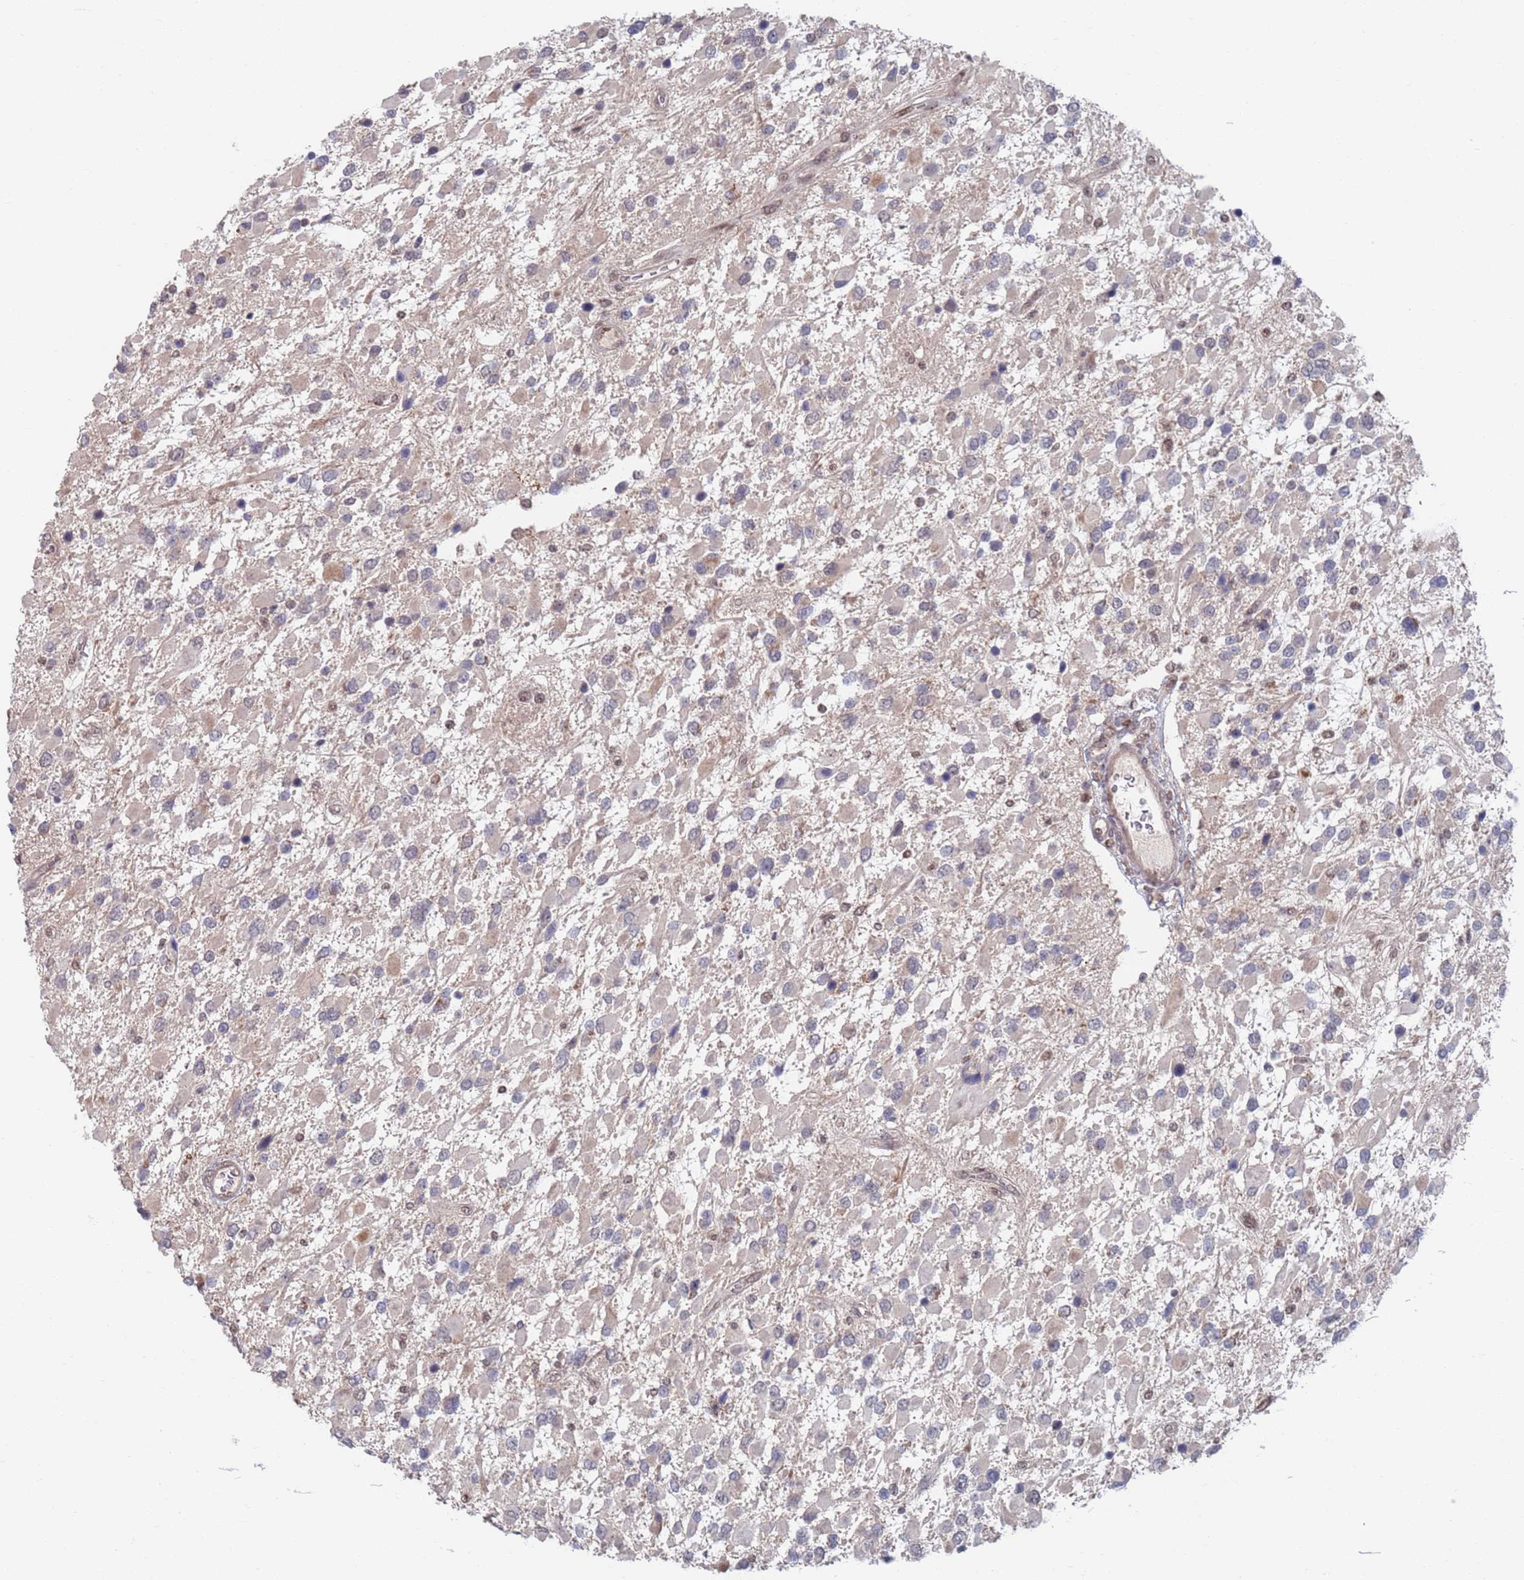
{"staining": {"intensity": "negative", "quantity": "none", "location": "none"}, "tissue": "glioma", "cell_type": "Tumor cells", "image_type": "cancer", "snomed": [{"axis": "morphology", "description": "Glioma, malignant, High grade"}, {"axis": "topography", "description": "Brain"}], "caption": "Photomicrograph shows no protein expression in tumor cells of high-grade glioma (malignant) tissue.", "gene": "RPP25", "patient": {"sex": "male", "age": 53}}